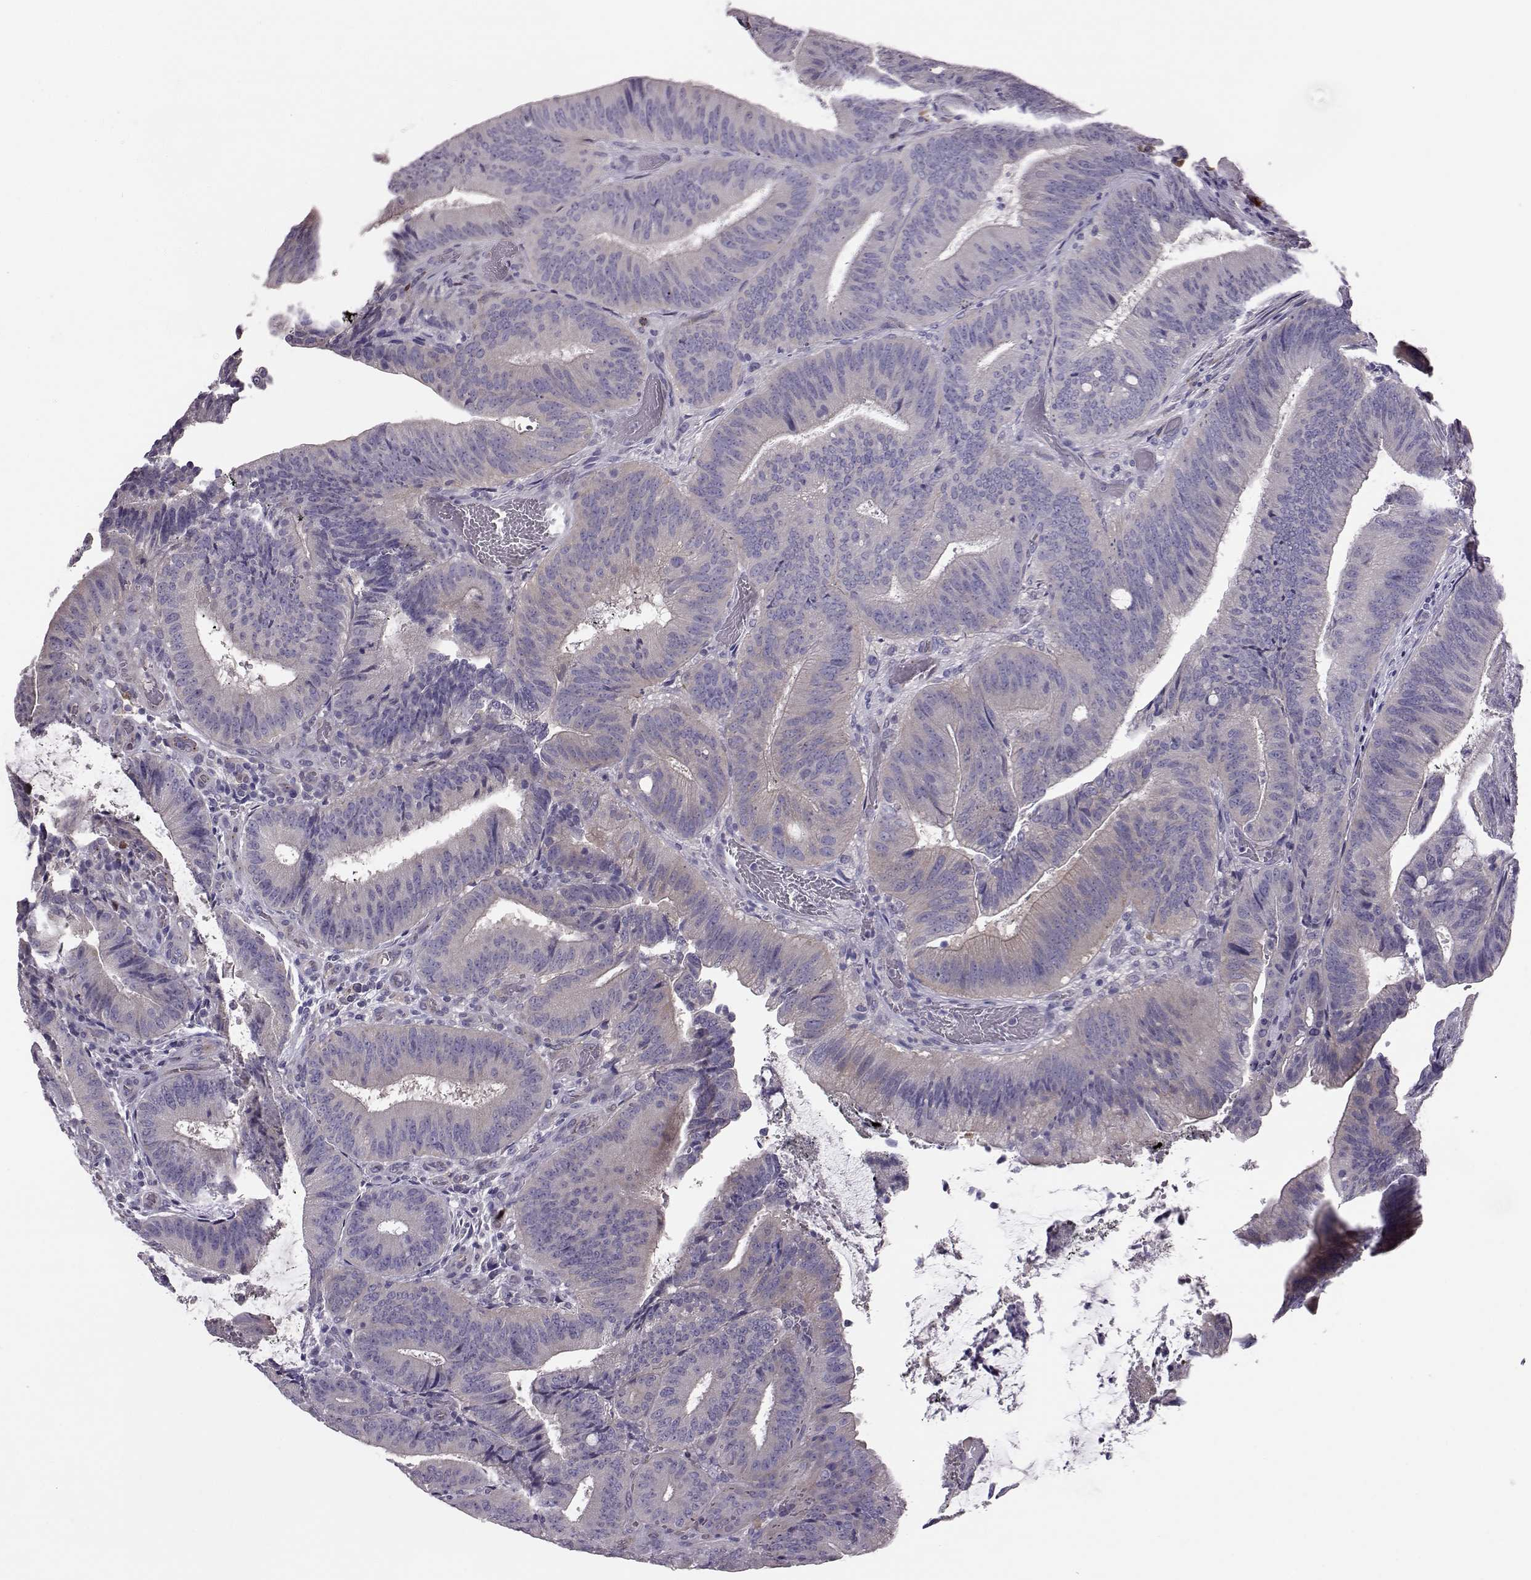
{"staining": {"intensity": "negative", "quantity": "none", "location": "none"}, "tissue": "colorectal cancer", "cell_type": "Tumor cells", "image_type": "cancer", "snomed": [{"axis": "morphology", "description": "Adenocarcinoma, NOS"}, {"axis": "topography", "description": "Colon"}], "caption": "Photomicrograph shows no protein positivity in tumor cells of colorectal adenocarcinoma tissue.", "gene": "ADGRG5", "patient": {"sex": "female", "age": 43}}